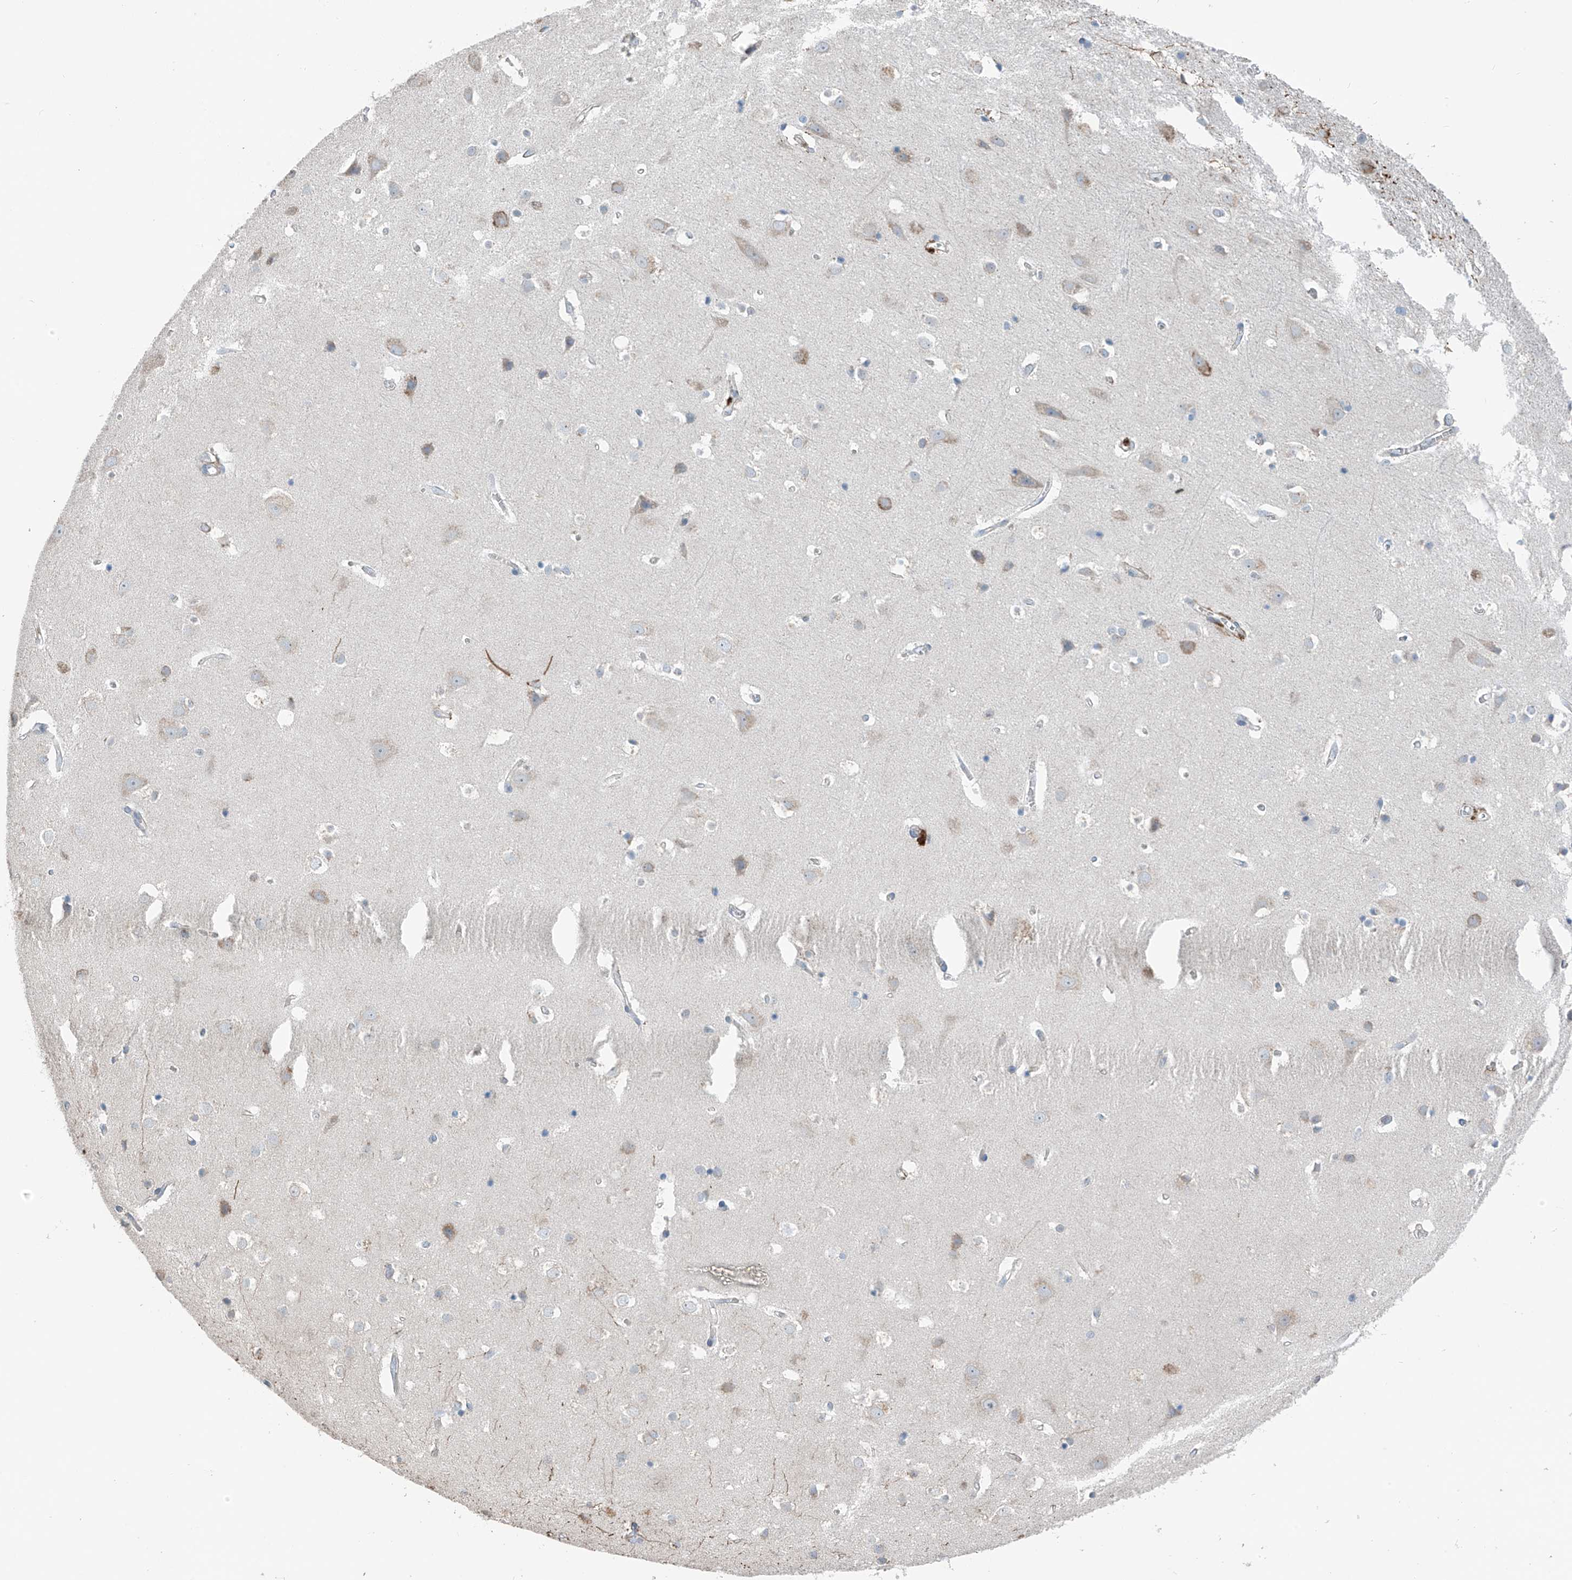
{"staining": {"intensity": "negative", "quantity": "none", "location": "none"}, "tissue": "cerebral cortex", "cell_type": "Endothelial cells", "image_type": "normal", "snomed": [{"axis": "morphology", "description": "Normal tissue, NOS"}, {"axis": "topography", "description": "Cerebral cortex"}], "caption": "Micrograph shows no significant protein staining in endothelial cells of normal cerebral cortex. The staining was performed using DAB (3,3'-diaminobenzidine) to visualize the protein expression in brown, while the nuclei were stained in blue with hematoxylin (Magnification: 20x).", "gene": "GALNTL6", "patient": {"sex": "male", "age": 54}}